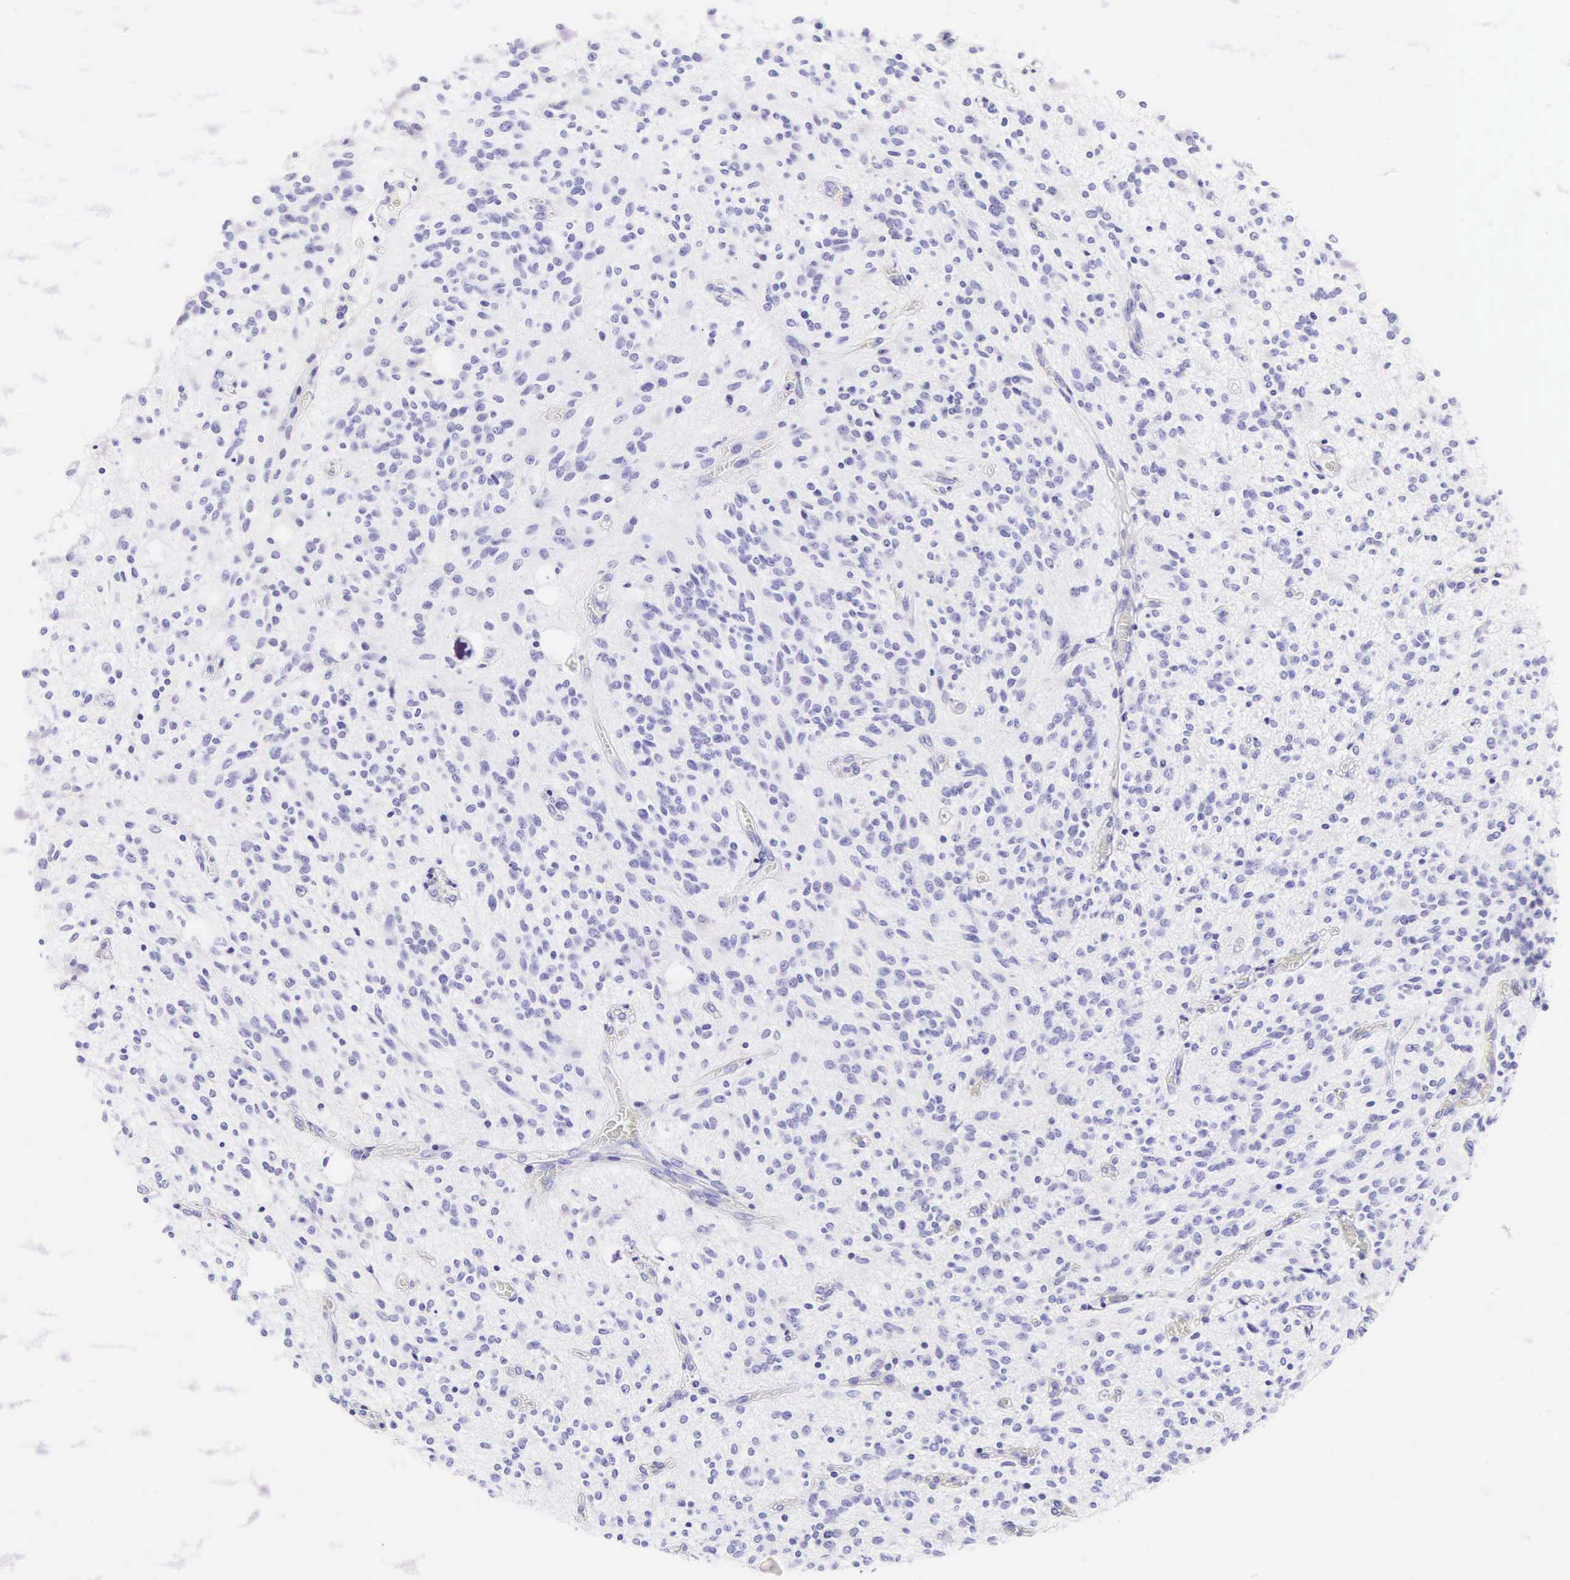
{"staining": {"intensity": "negative", "quantity": "none", "location": "none"}, "tissue": "glioma", "cell_type": "Tumor cells", "image_type": "cancer", "snomed": [{"axis": "morphology", "description": "Glioma, malignant, Low grade"}, {"axis": "topography", "description": "Brain"}], "caption": "The immunohistochemistry histopathology image has no significant expression in tumor cells of glioma tissue.", "gene": "CD1A", "patient": {"sex": "female", "age": 15}}